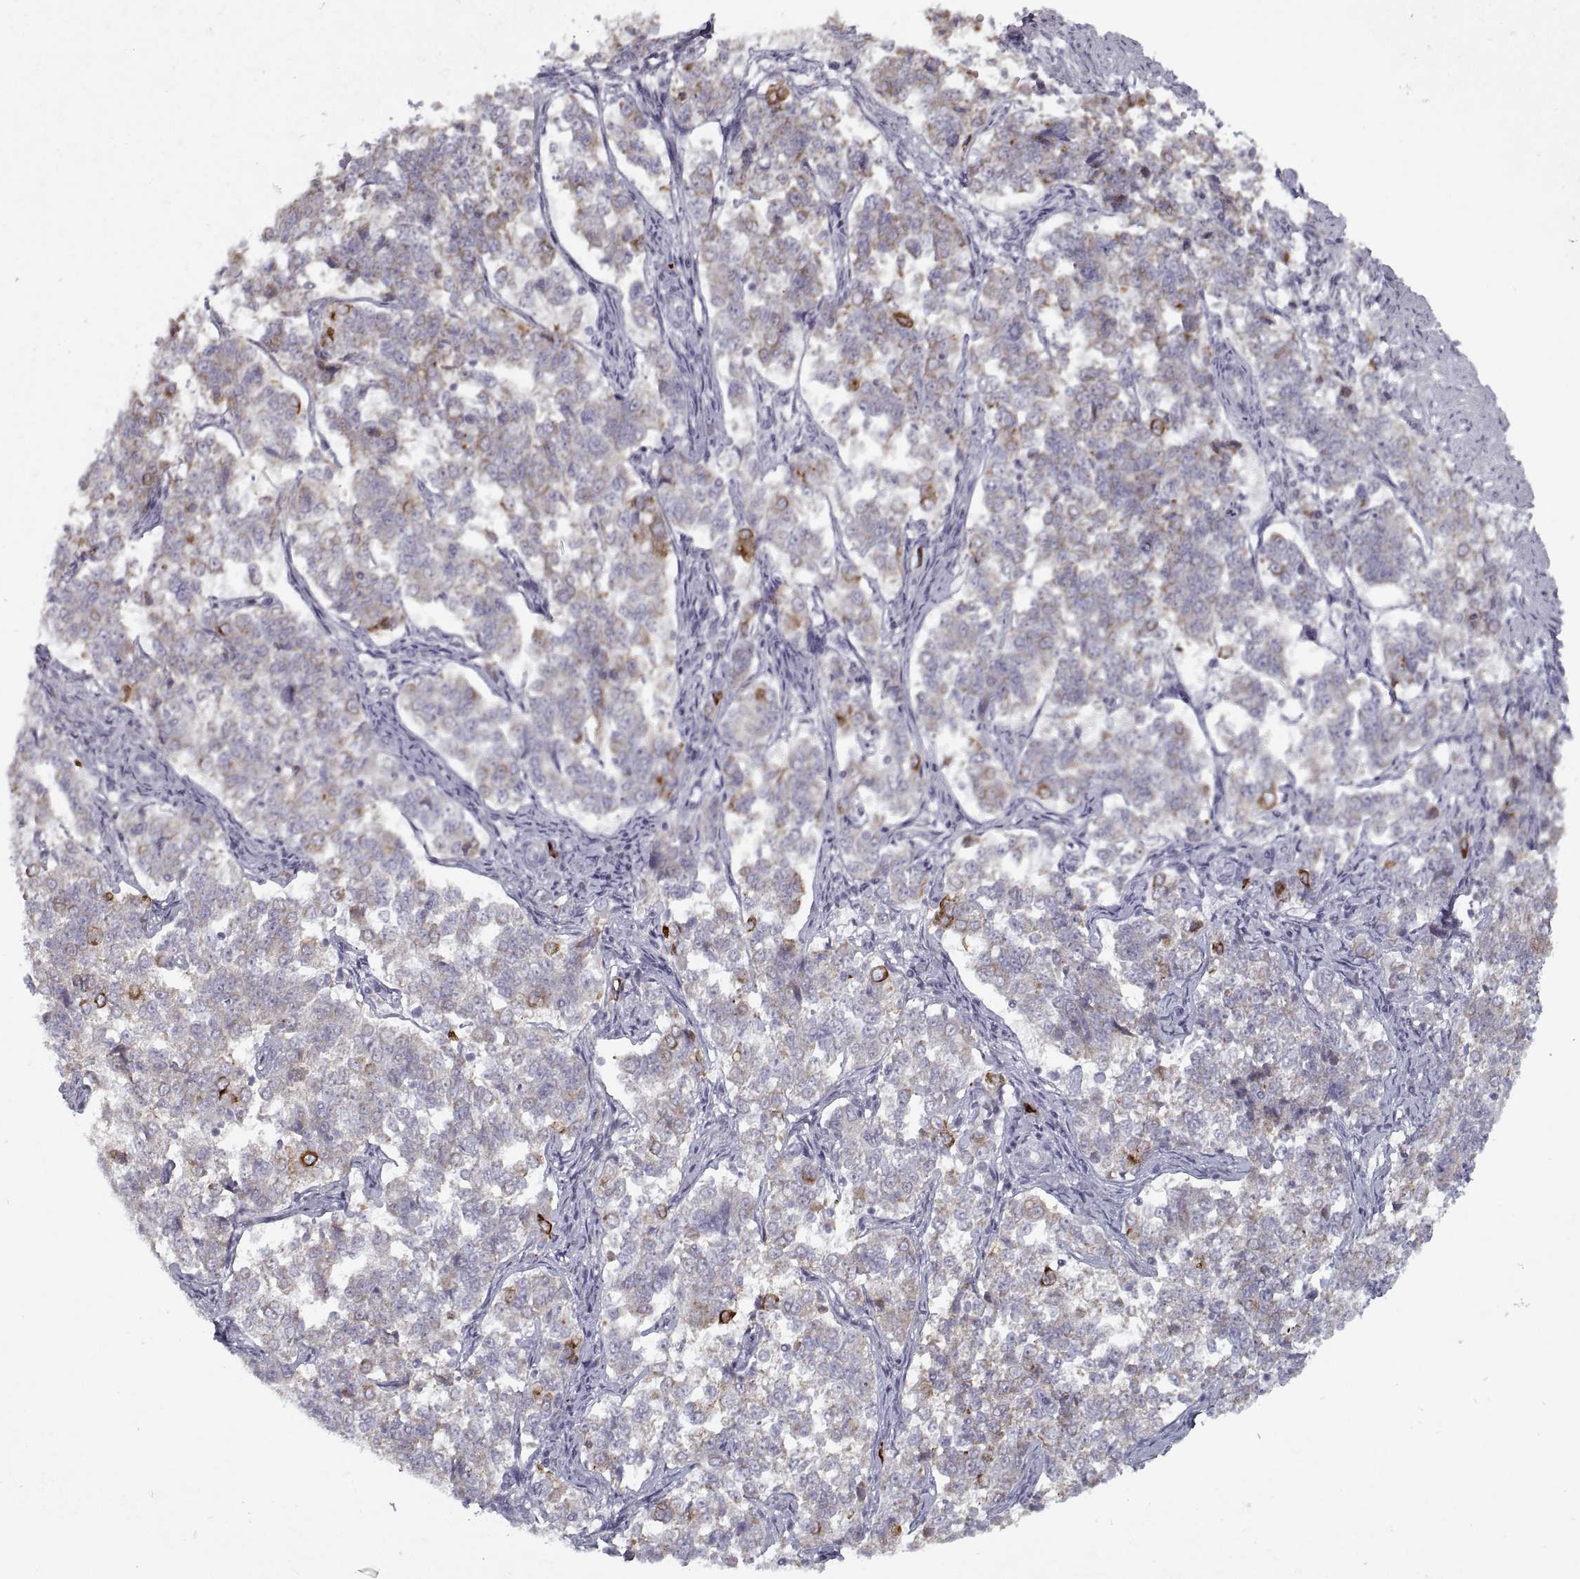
{"staining": {"intensity": "moderate", "quantity": "<25%", "location": "cytoplasmic/membranous"}, "tissue": "endometrial cancer", "cell_type": "Tumor cells", "image_type": "cancer", "snomed": [{"axis": "morphology", "description": "Adenocarcinoma, NOS"}, {"axis": "topography", "description": "Endometrium"}], "caption": "An image showing moderate cytoplasmic/membranous staining in about <25% of tumor cells in endometrial adenocarcinoma, as visualized by brown immunohistochemical staining.", "gene": "GAD2", "patient": {"sex": "female", "age": 43}}